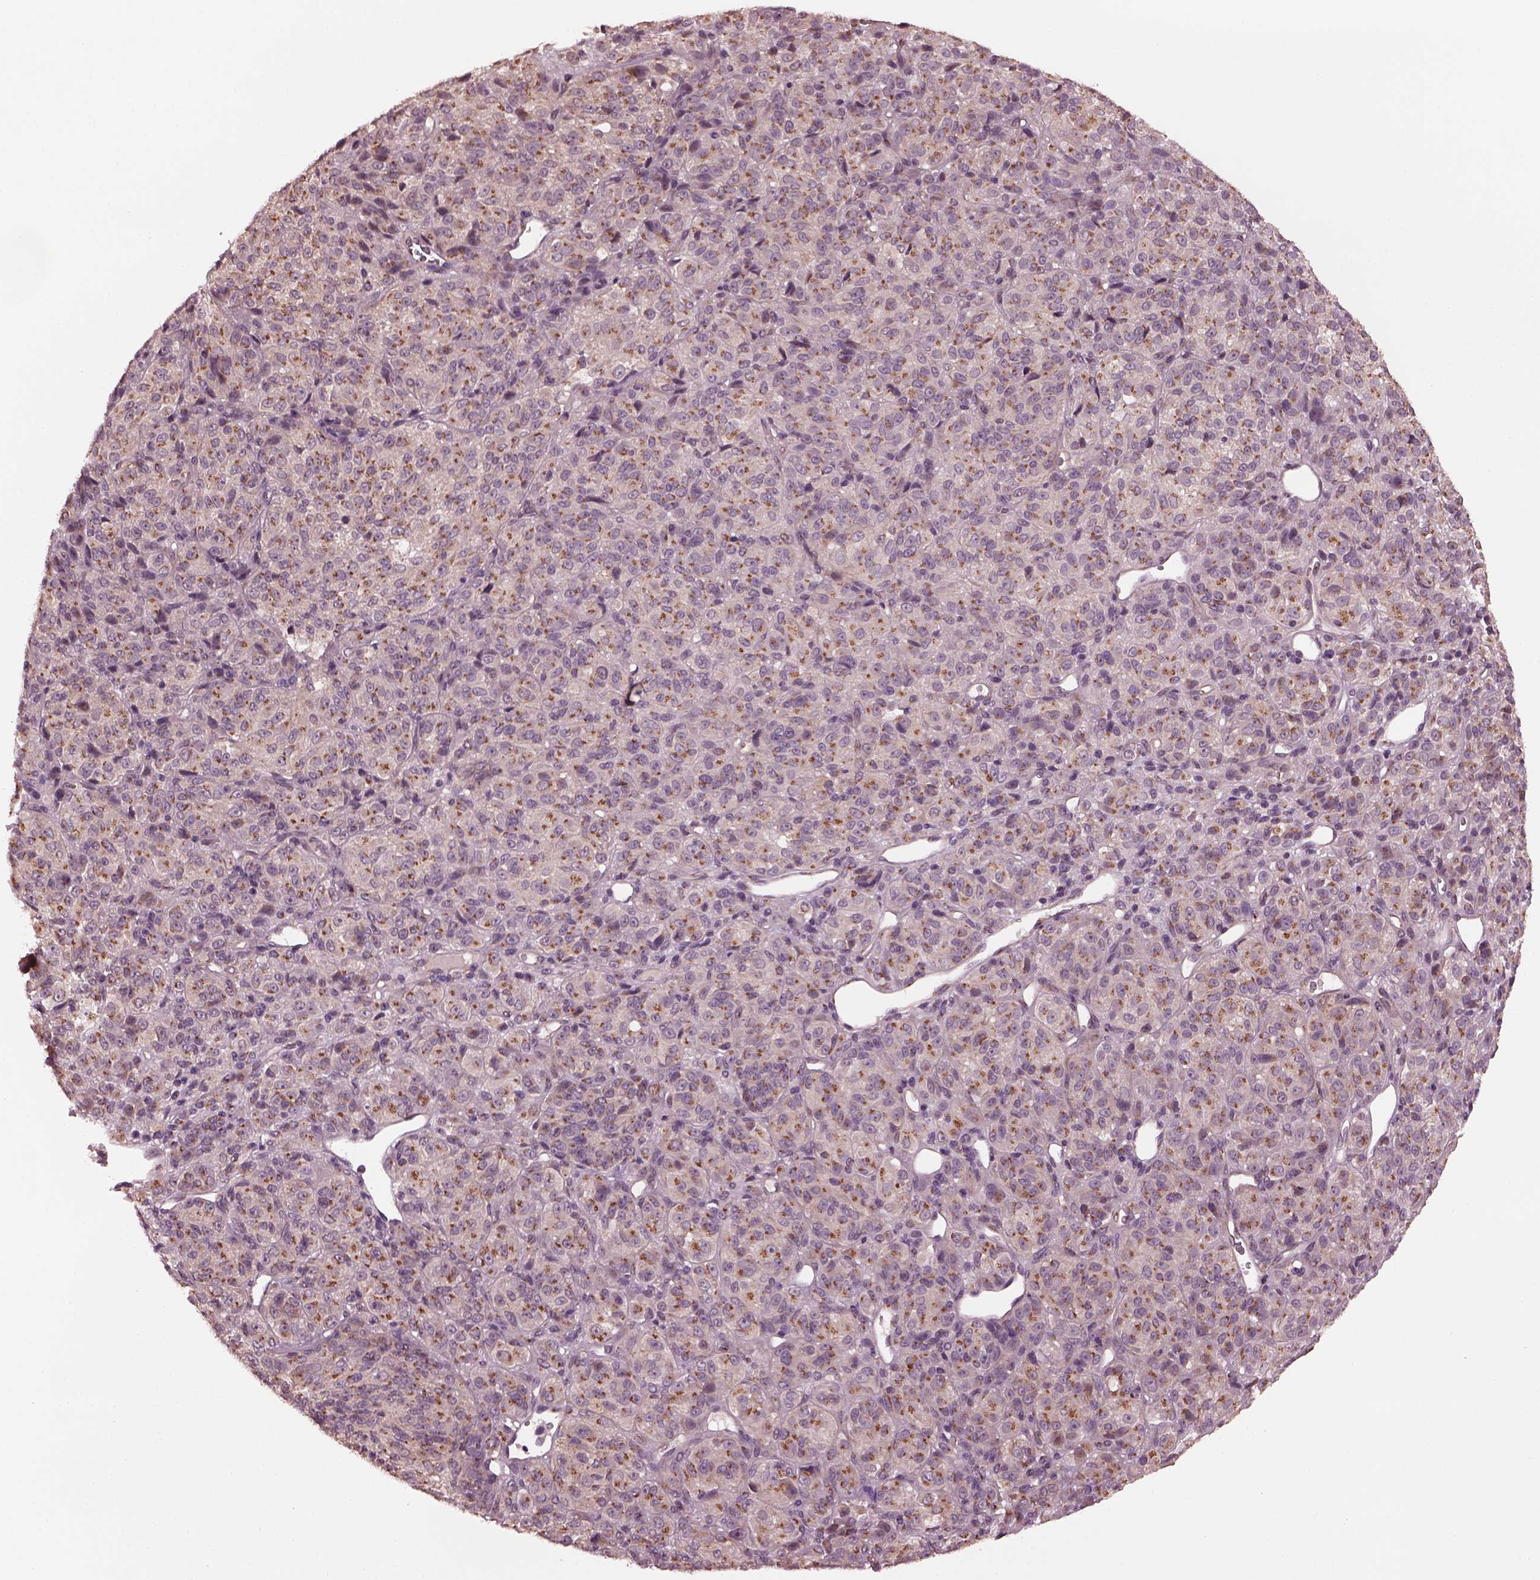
{"staining": {"intensity": "moderate", "quantity": "25%-75%", "location": "cytoplasmic/membranous"}, "tissue": "melanoma", "cell_type": "Tumor cells", "image_type": "cancer", "snomed": [{"axis": "morphology", "description": "Malignant melanoma, Metastatic site"}, {"axis": "topography", "description": "Brain"}], "caption": "The photomicrograph shows immunohistochemical staining of malignant melanoma (metastatic site). There is moderate cytoplasmic/membranous positivity is seen in approximately 25%-75% of tumor cells.", "gene": "RUFY3", "patient": {"sex": "female", "age": 56}}